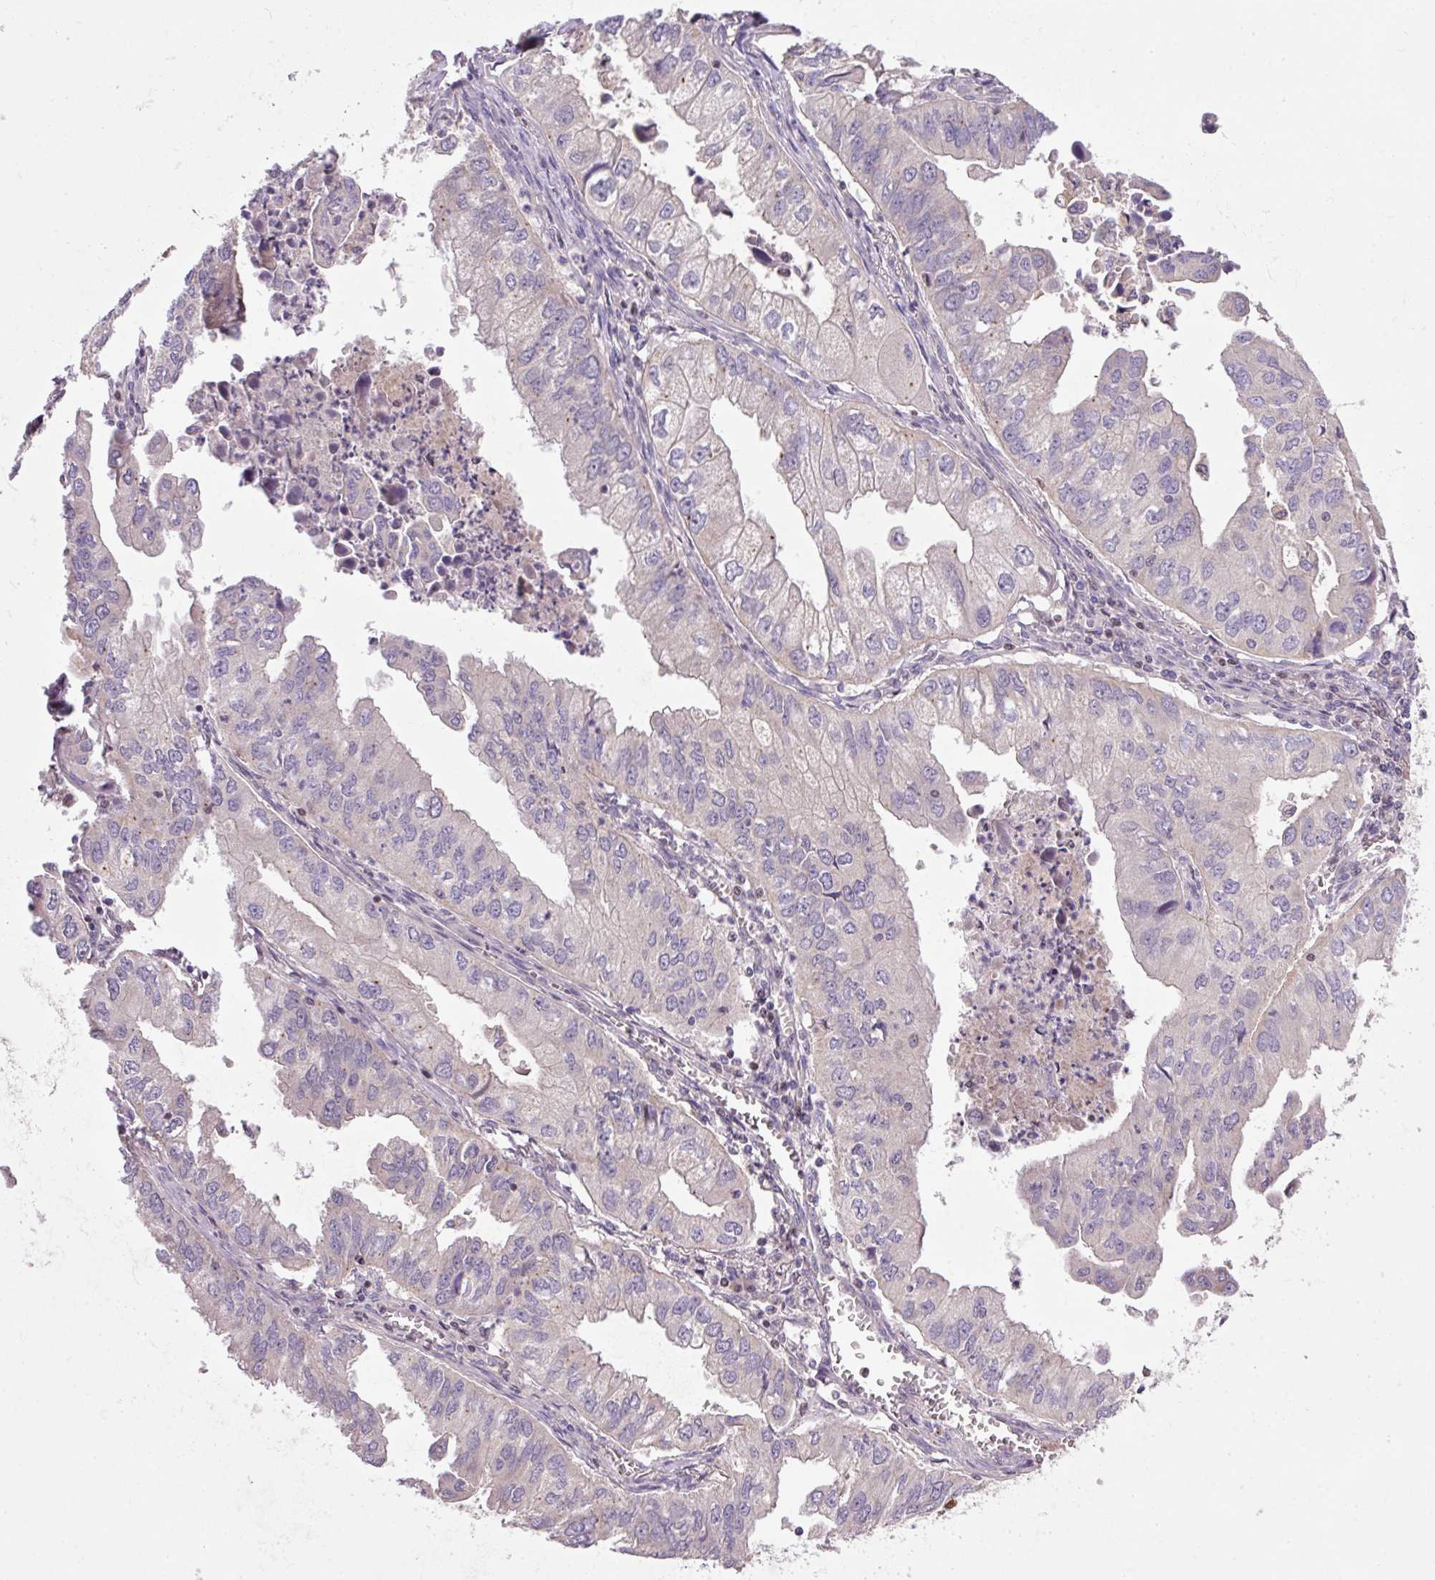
{"staining": {"intensity": "negative", "quantity": "none", "location": "none"}, "tissue": "lung cancer", "cell_type": "Tumor cells", "image_type": "cancer", "snomed": [{"axis": "morphology", "description": "Adenocarcinoma, NOS"}, {"axis": "topography", "description": "Lung"}], "caption": "The histopathology image demonstrates no staining of tumor cells in adenocarcinoma (lung).", "gene": "ZNF394", "patient": {"sex": "male", "age": 48}}